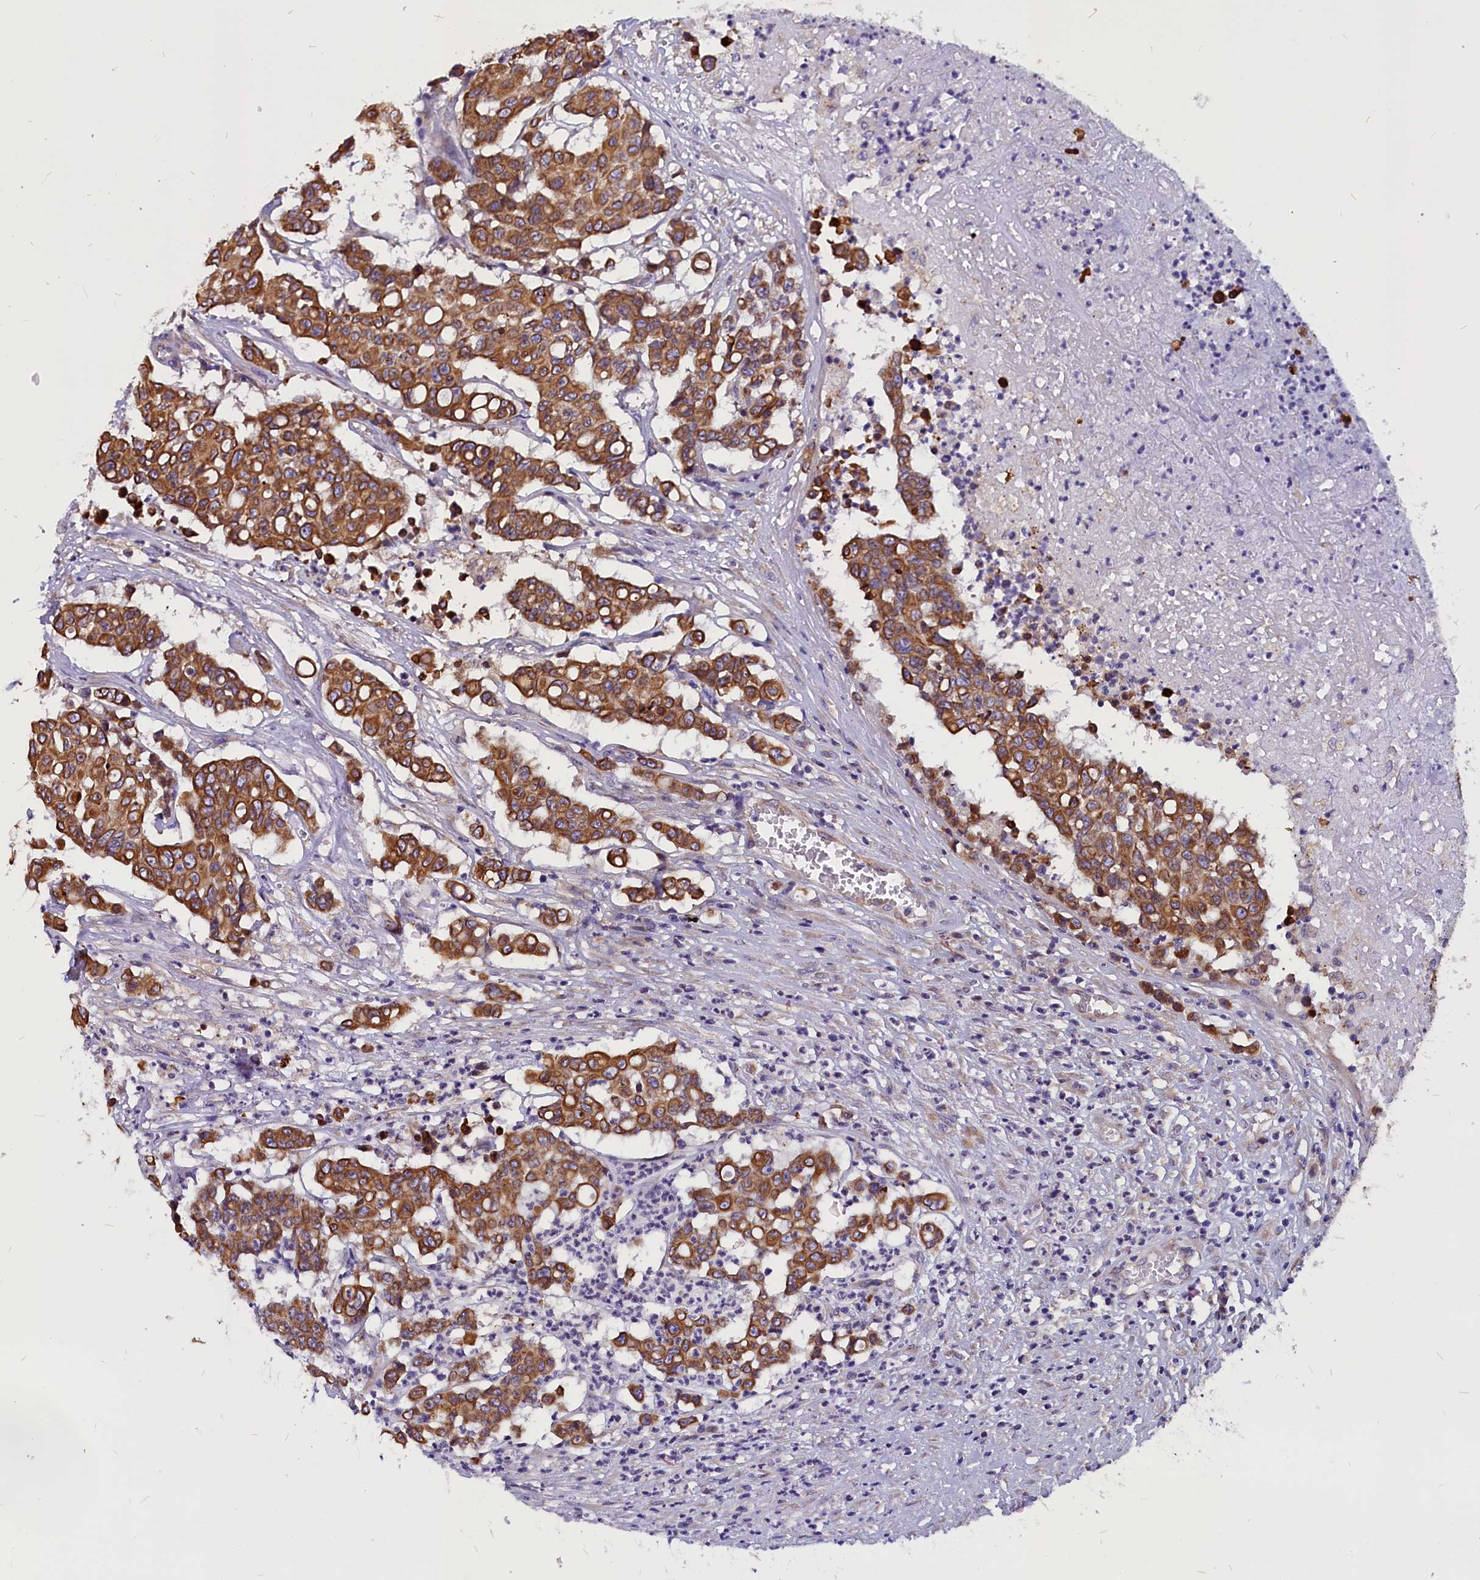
{"staining": {"intensity": "moderate", "quantity": ">75%", "location": "cytoplasmic/membranous"}, "tissue": "colorectal cancer", "cell_type": "Tumor cells", "image_type": "cancer", "snomed": [{"axis": "morphology", "description": "Adenocarcinoma, NOS"}, {"axis": "topography", "description": "Colon"}], "caption": "Immunohistochemistry (DAB) staining of colorectal adenocarcinoma shows moderate cytoplasmic/membranous protein positivity in about >75% of tumor cells. The protein is stained brown, and the nuclei are stained in blue (DAB IHC with brightfield microscopy, high magnification).", "gene": "CEP170", "patient": {"sex": "male", "age": 51}}